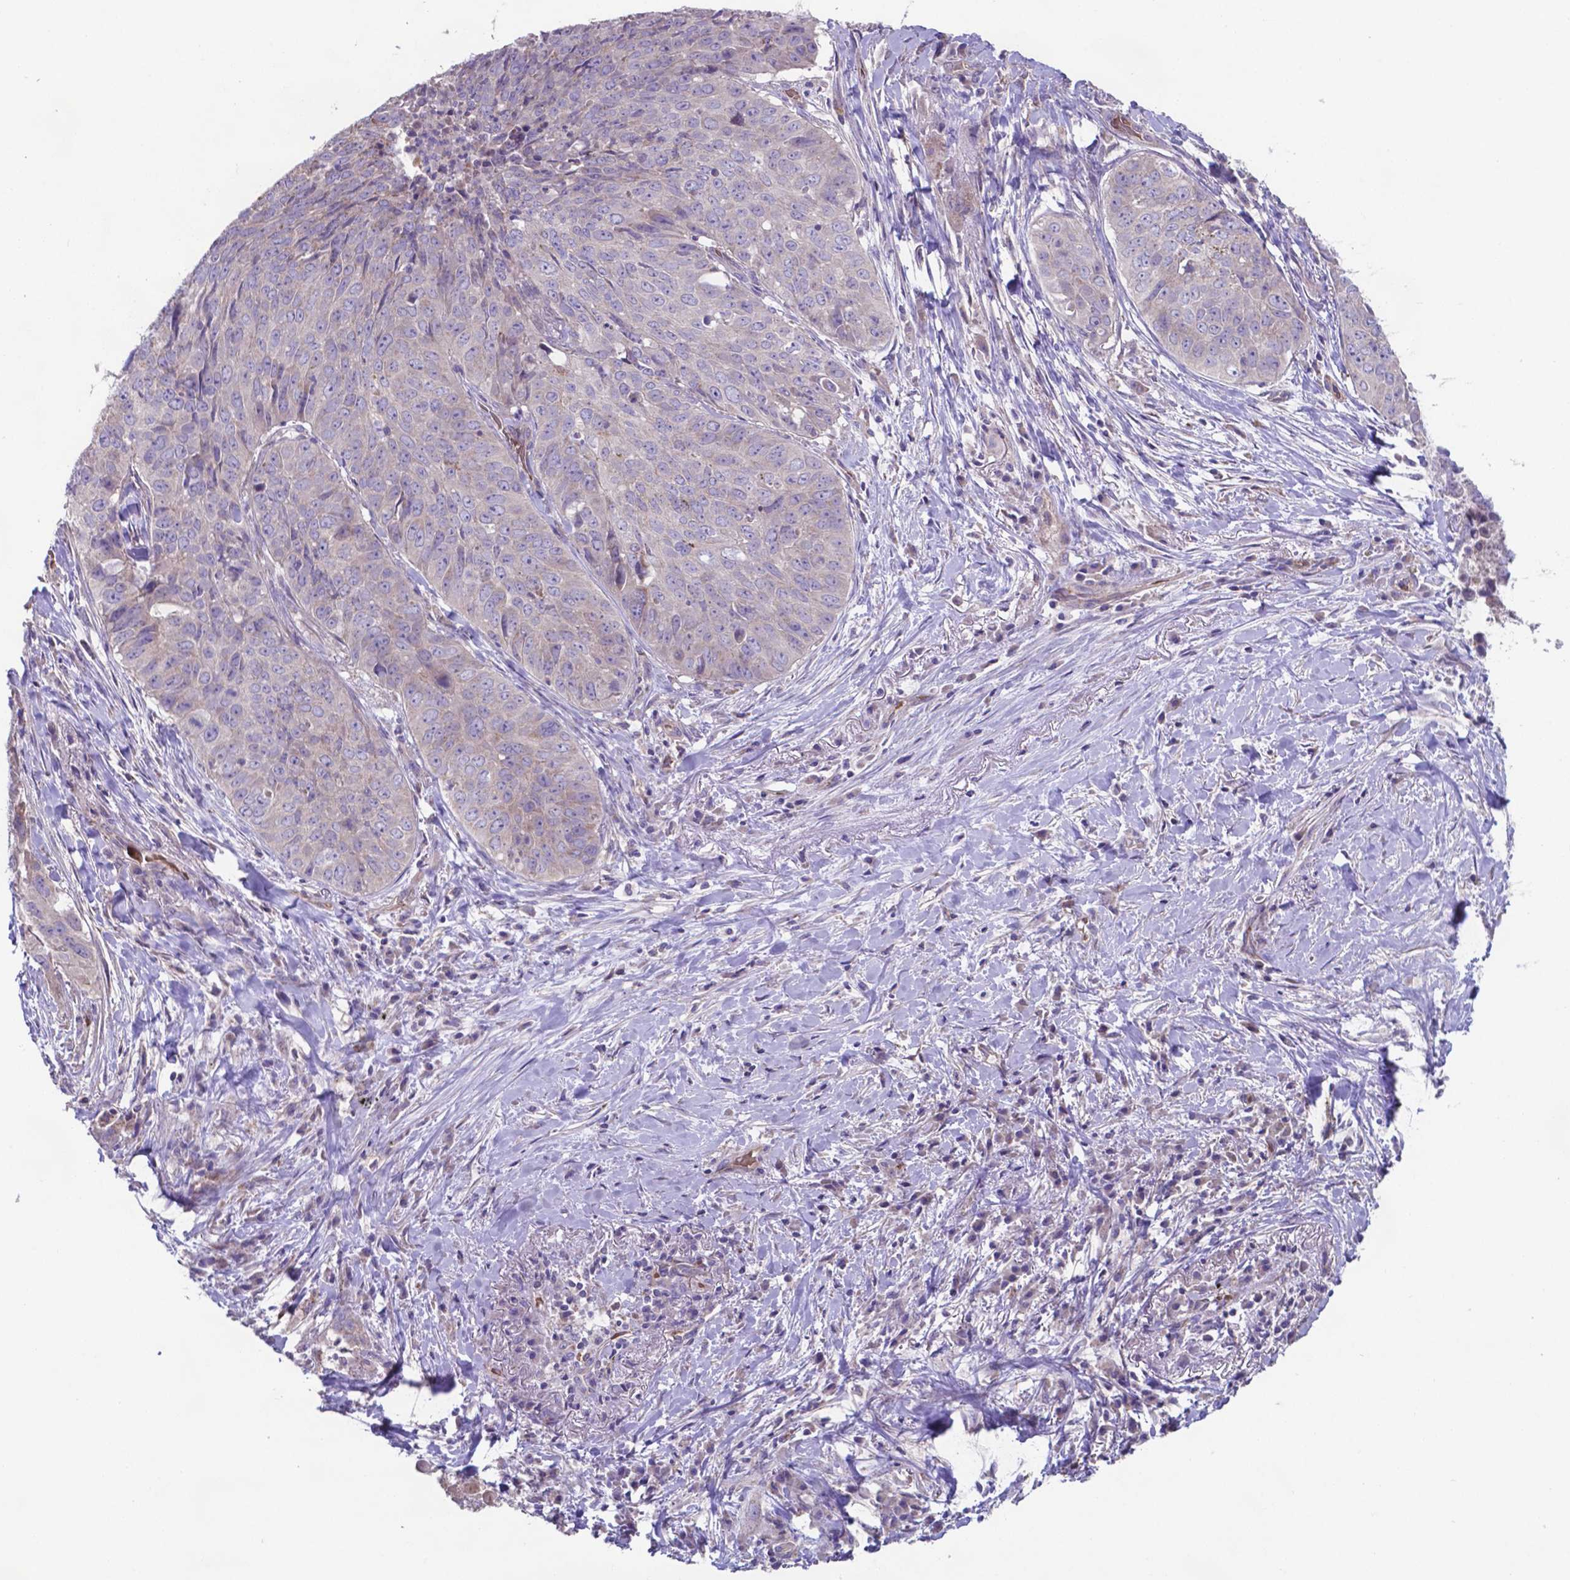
{"staining": {"intensity": "negative", "quantity": "none", "location": "none"}, "tissue": "lung cancer", "cell_type": "Tumor cells", "image_type": "cancer", "snomed": [{"axis": "morphology", "description": "Normal tissue, NOS"}, {"axis": "morphology", "description": "Squamous cell carcinoma, NOS"}, {"axis": "topography", "description": "Bronchus"}, {"axis": "topography", "description": "Lung"}], "caption": "Tumor cells show no significant expression in lung squamous cell carcinoma. Nuclei are stained in blue.", "gene": "TYRO3", "patient": {"sex": "male", "age": 64}}